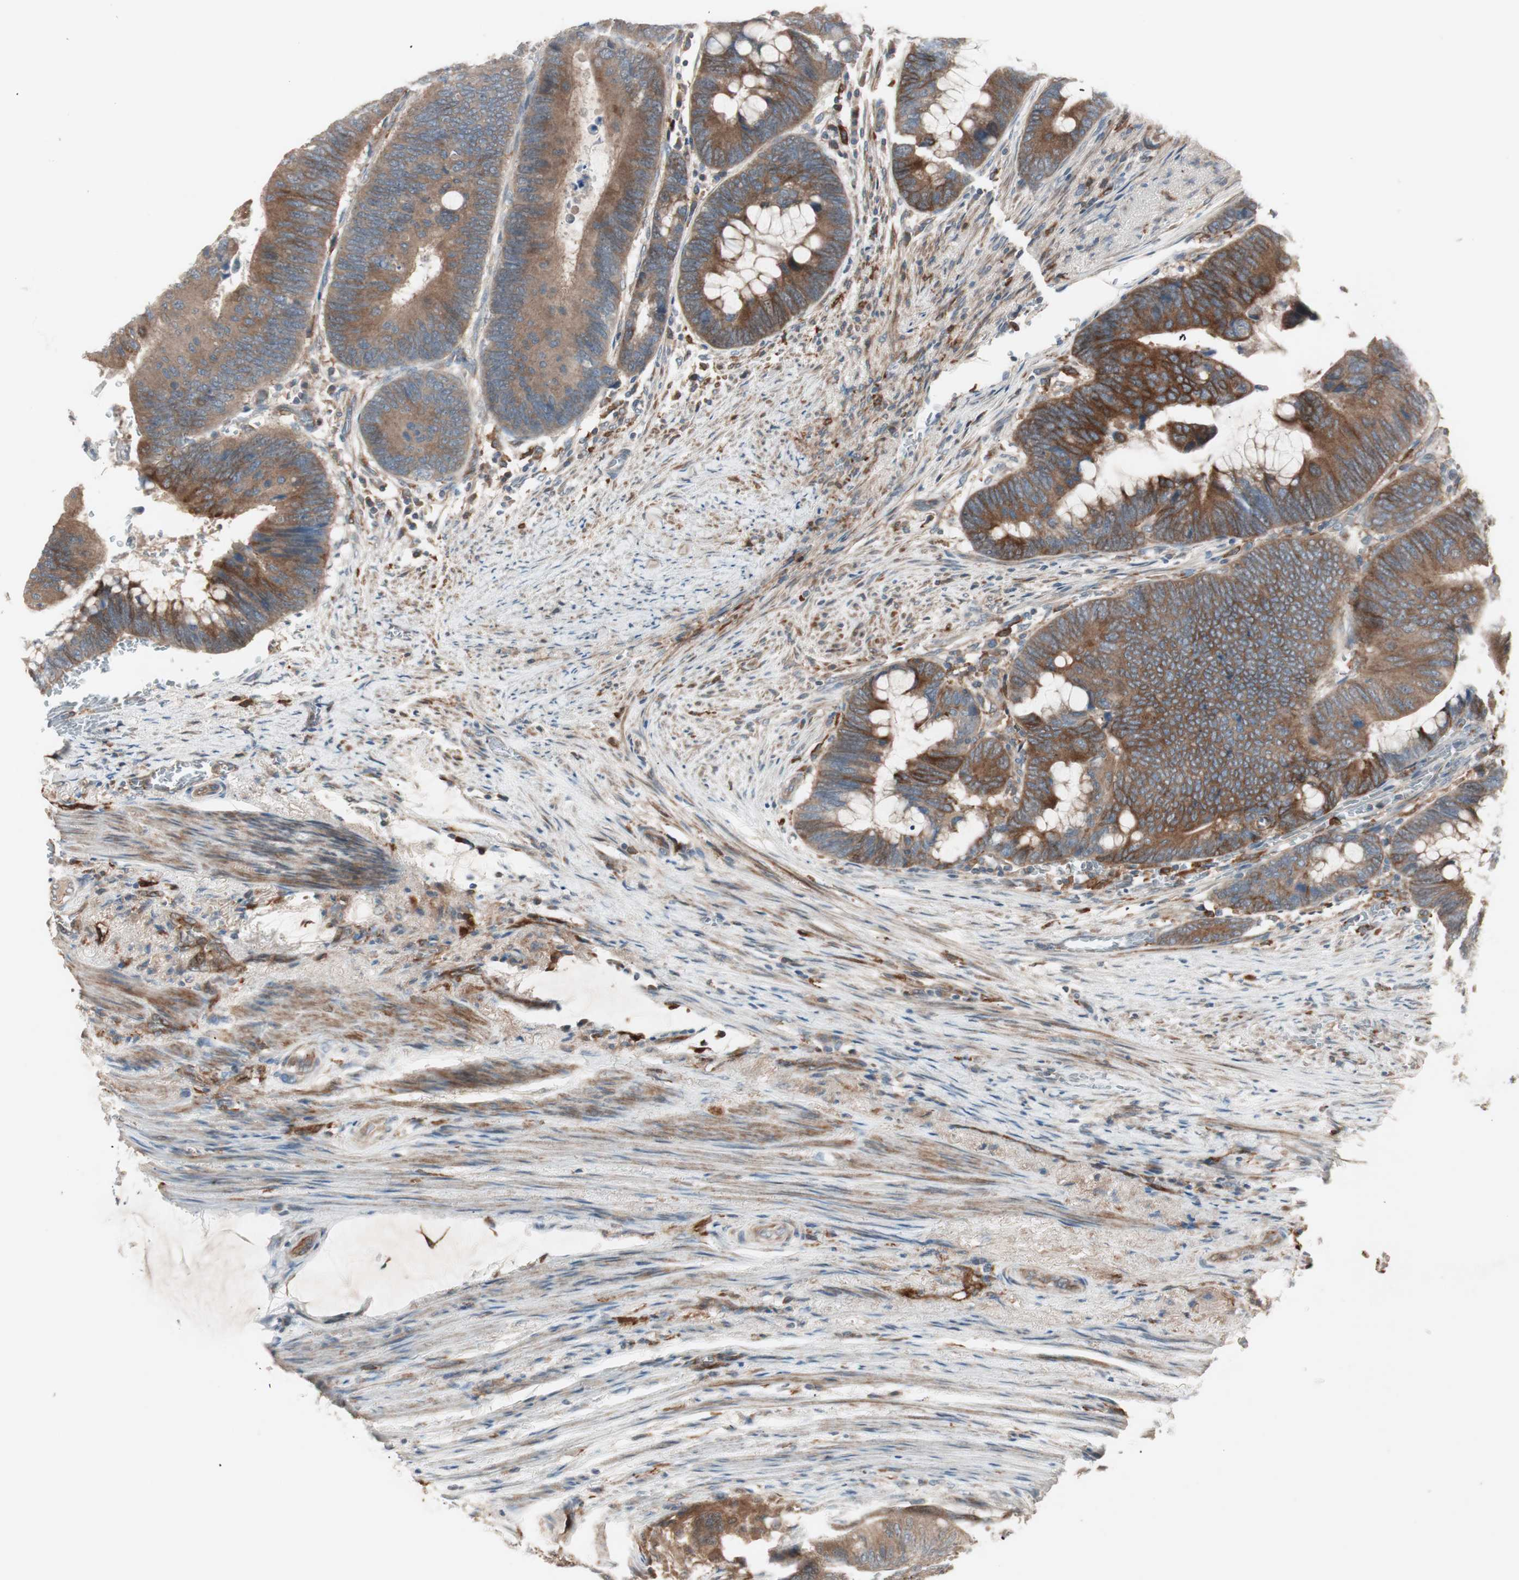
{"staining": {"intensity": "strong", "quantity": ">75%", "location": "cytoplasmic/membranous"}, "tissue": "colorectal cancer", "cell_type": "Tumor cells", "image_type": "cancer", "snomed": [{"axis": "morphology", "description": "Normal tissue, NOS"}, {"axis": "morphology", "description": "Adenocarcinoma, NOS"}, {"axis": "topography", "description": "Rectum"}, {"axis": "topography", "description": "Peripheral nerve tissue"}], "caption": "Colorectal adenocarcinoma was stained to show a protein in brown. There is high levels of strong cytoplasmic/membranous staining in approximately >75% of tumor cells.", "gene": "STAB1", "patient": {"sex": "male", "age": 92}}